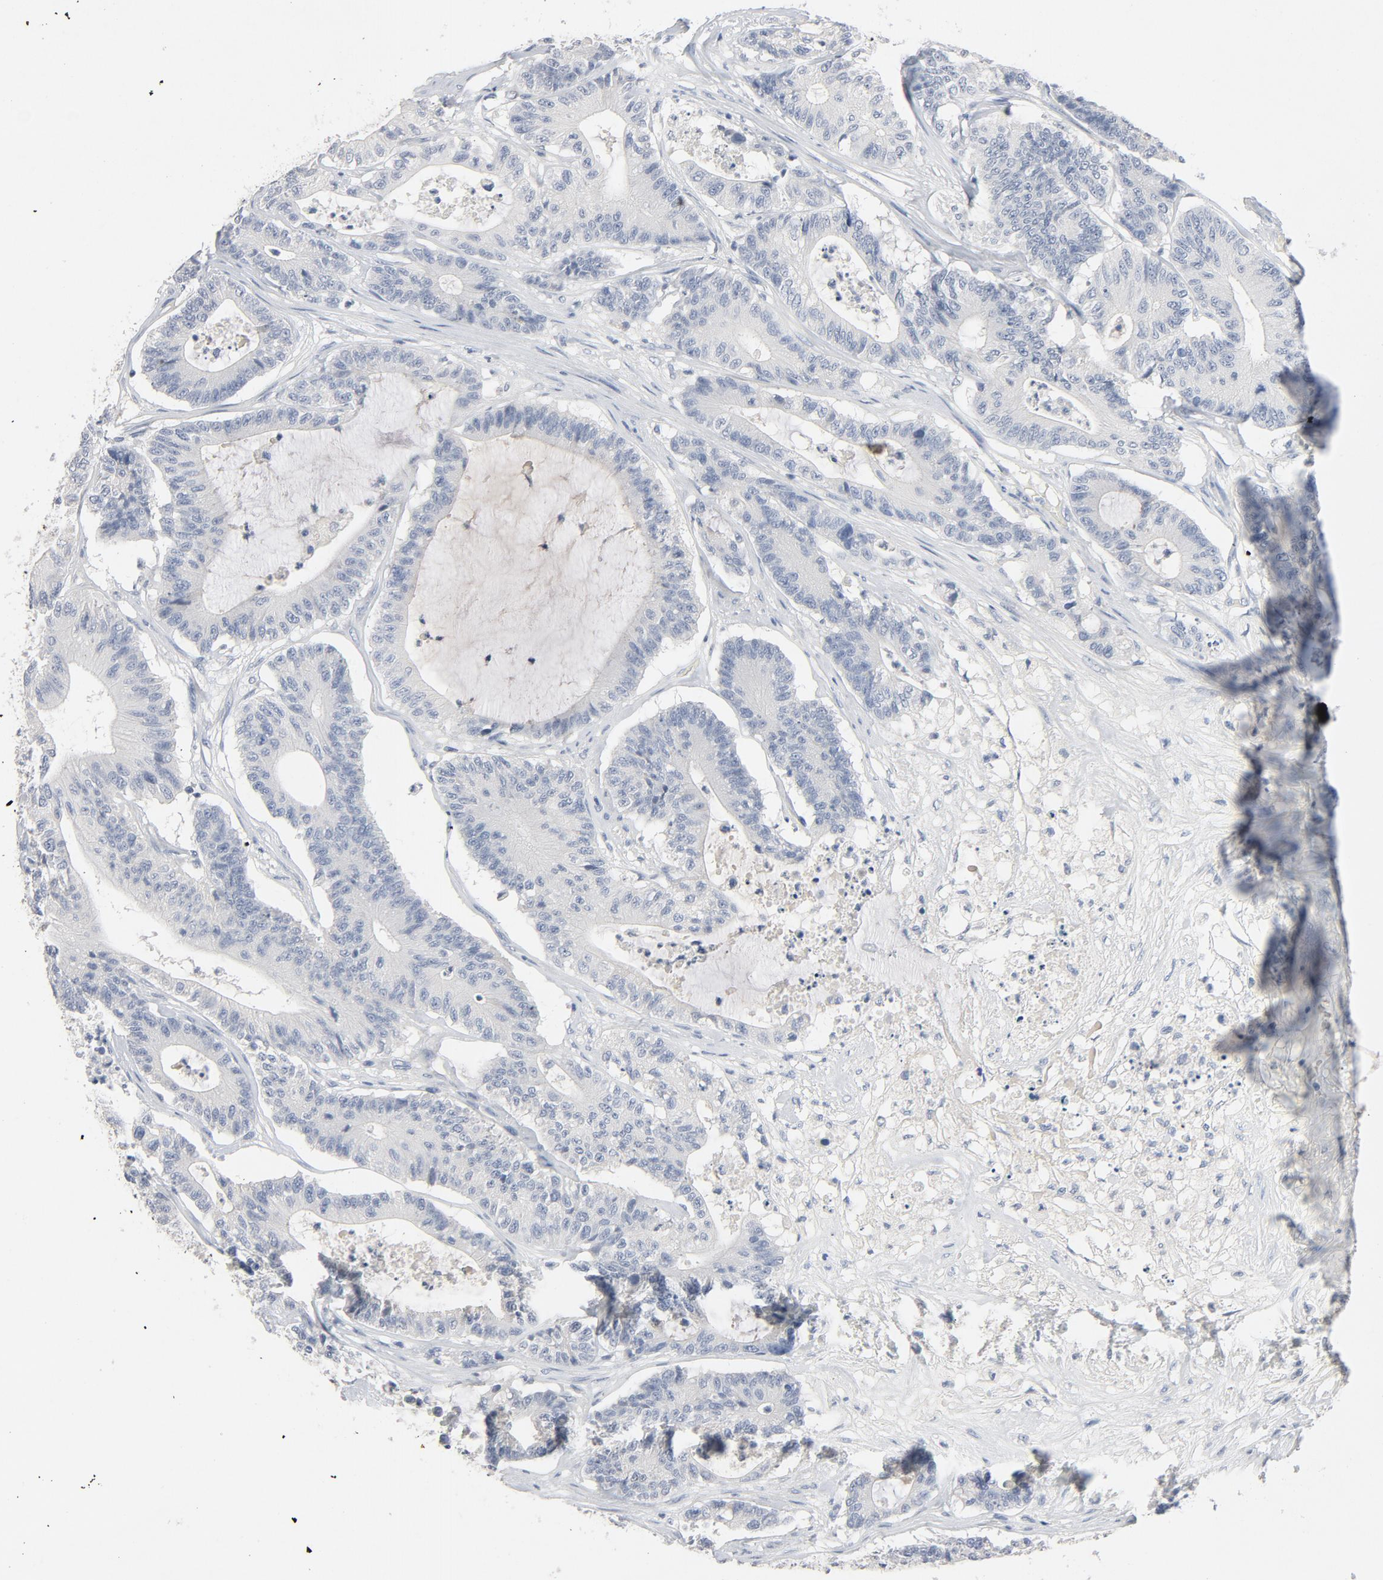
{"staining": {"intensity": "negative", "quantity": "none", "location": "none"}, "tissue": "colorectal cancer", "cell_type": "Tumor cells", "image_type": "cancer", "snomed": [{"axis": "morphology", "description": "Adenocarcinoma, NOS"}, {"axis": "topography", "description": "Colon"}], "caption": "Immunohistochemical staining of human colorectal adenocarcinoma displays no significant expression in tumor cells. The staining was performed using DAB (3,3'-diaminobenzidine) to visualize the protein expression in brown, while the nuclei were stained in blue with hematoxylin (Magnification: 20x).", "gene": "ZCCHC13", "patient": {"sex": "female", "age": 84}}